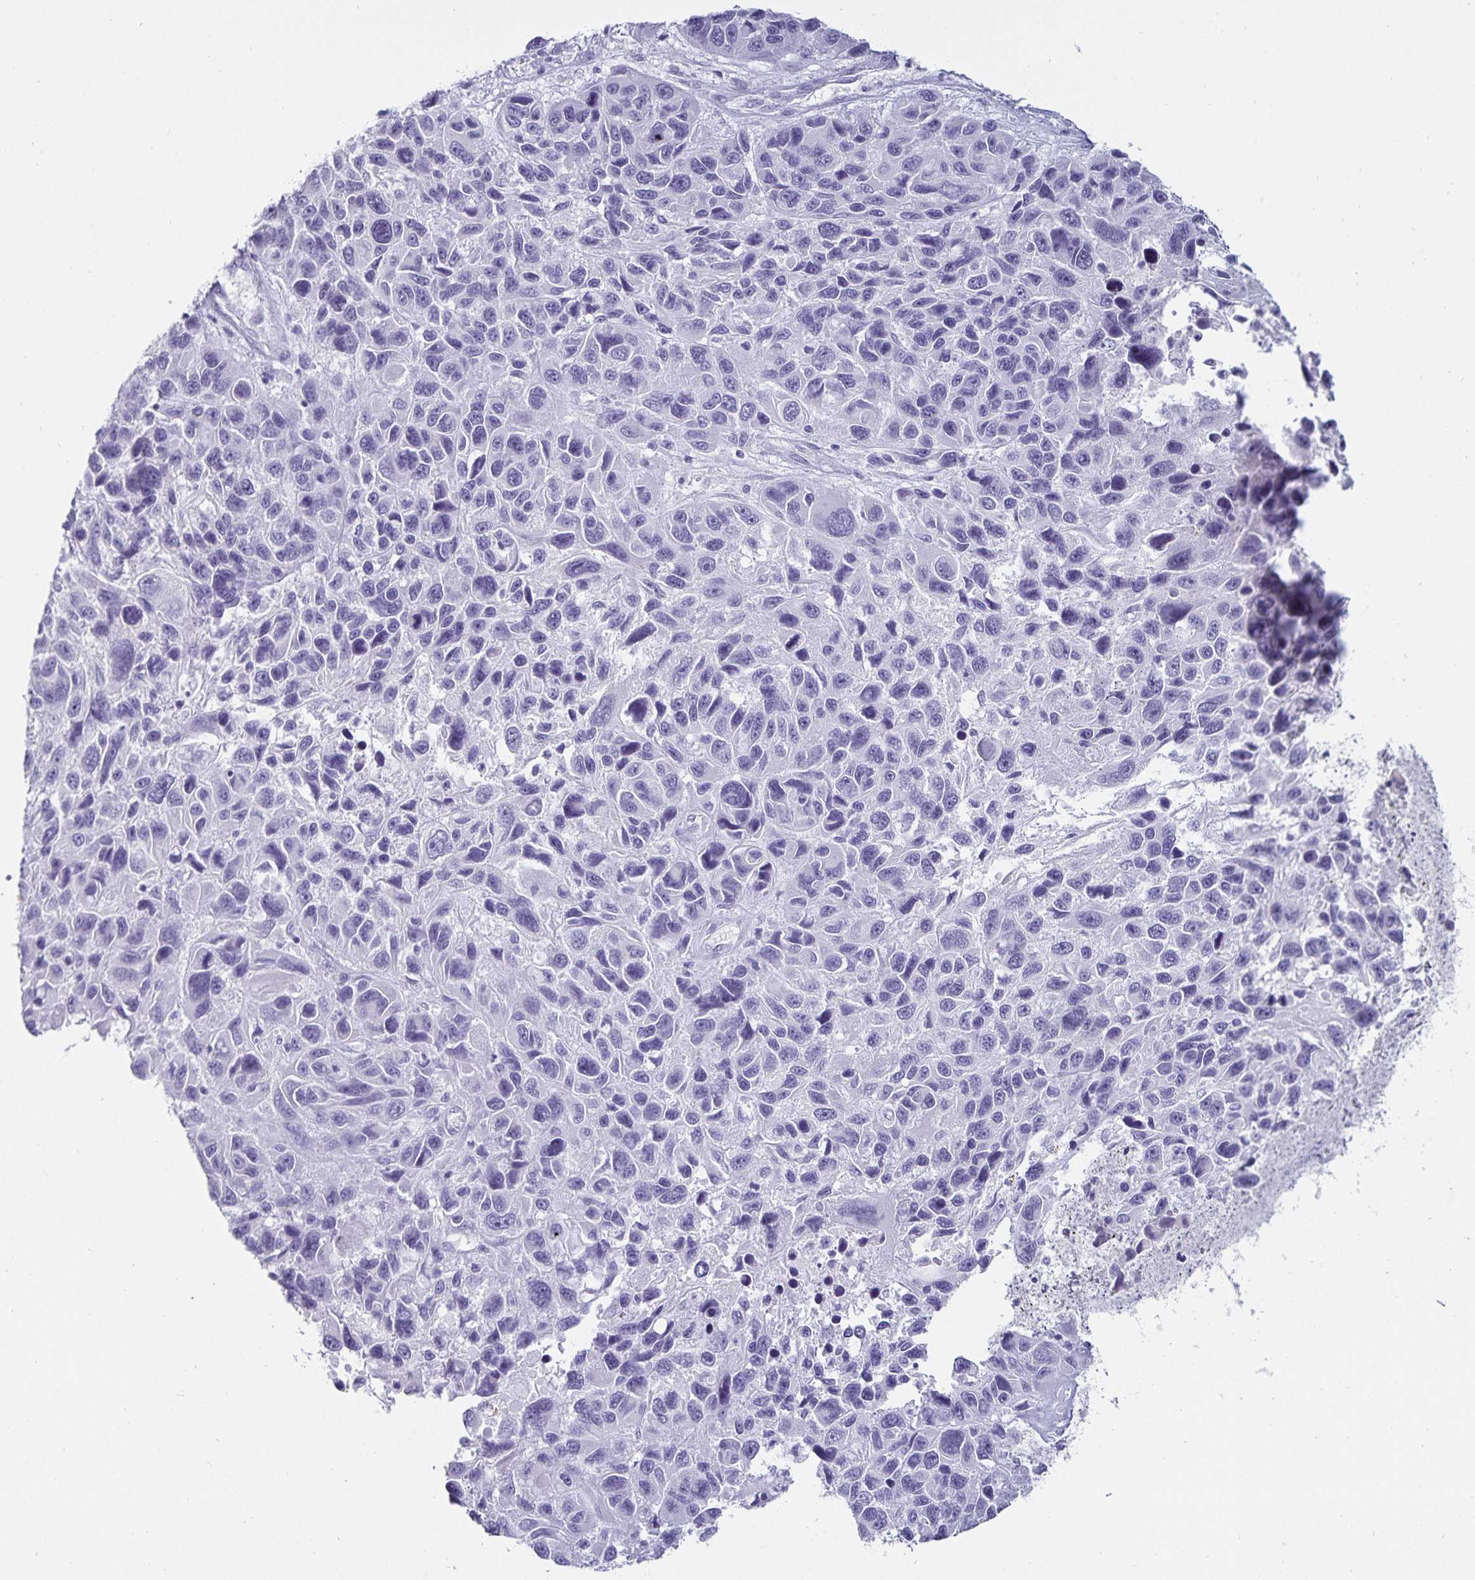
{"staining": {"intensity": "negative", "quantity": "none", "location": "none"}, "tissue": "melanoma", "cell_type": "Tumor cells", "image_type": "cancer", "snomed": [{"axis": "morphology", "description": "Malignant melanoma, NOS"}, {"axis": "topography", "description": "Skin"}], "caption": "Immunohistochemical staining of human malignant melanoma reveals no significant staining in tumor cells.", "gene": "DEFA6", "patient": {"sex": "male", "age": 53}}